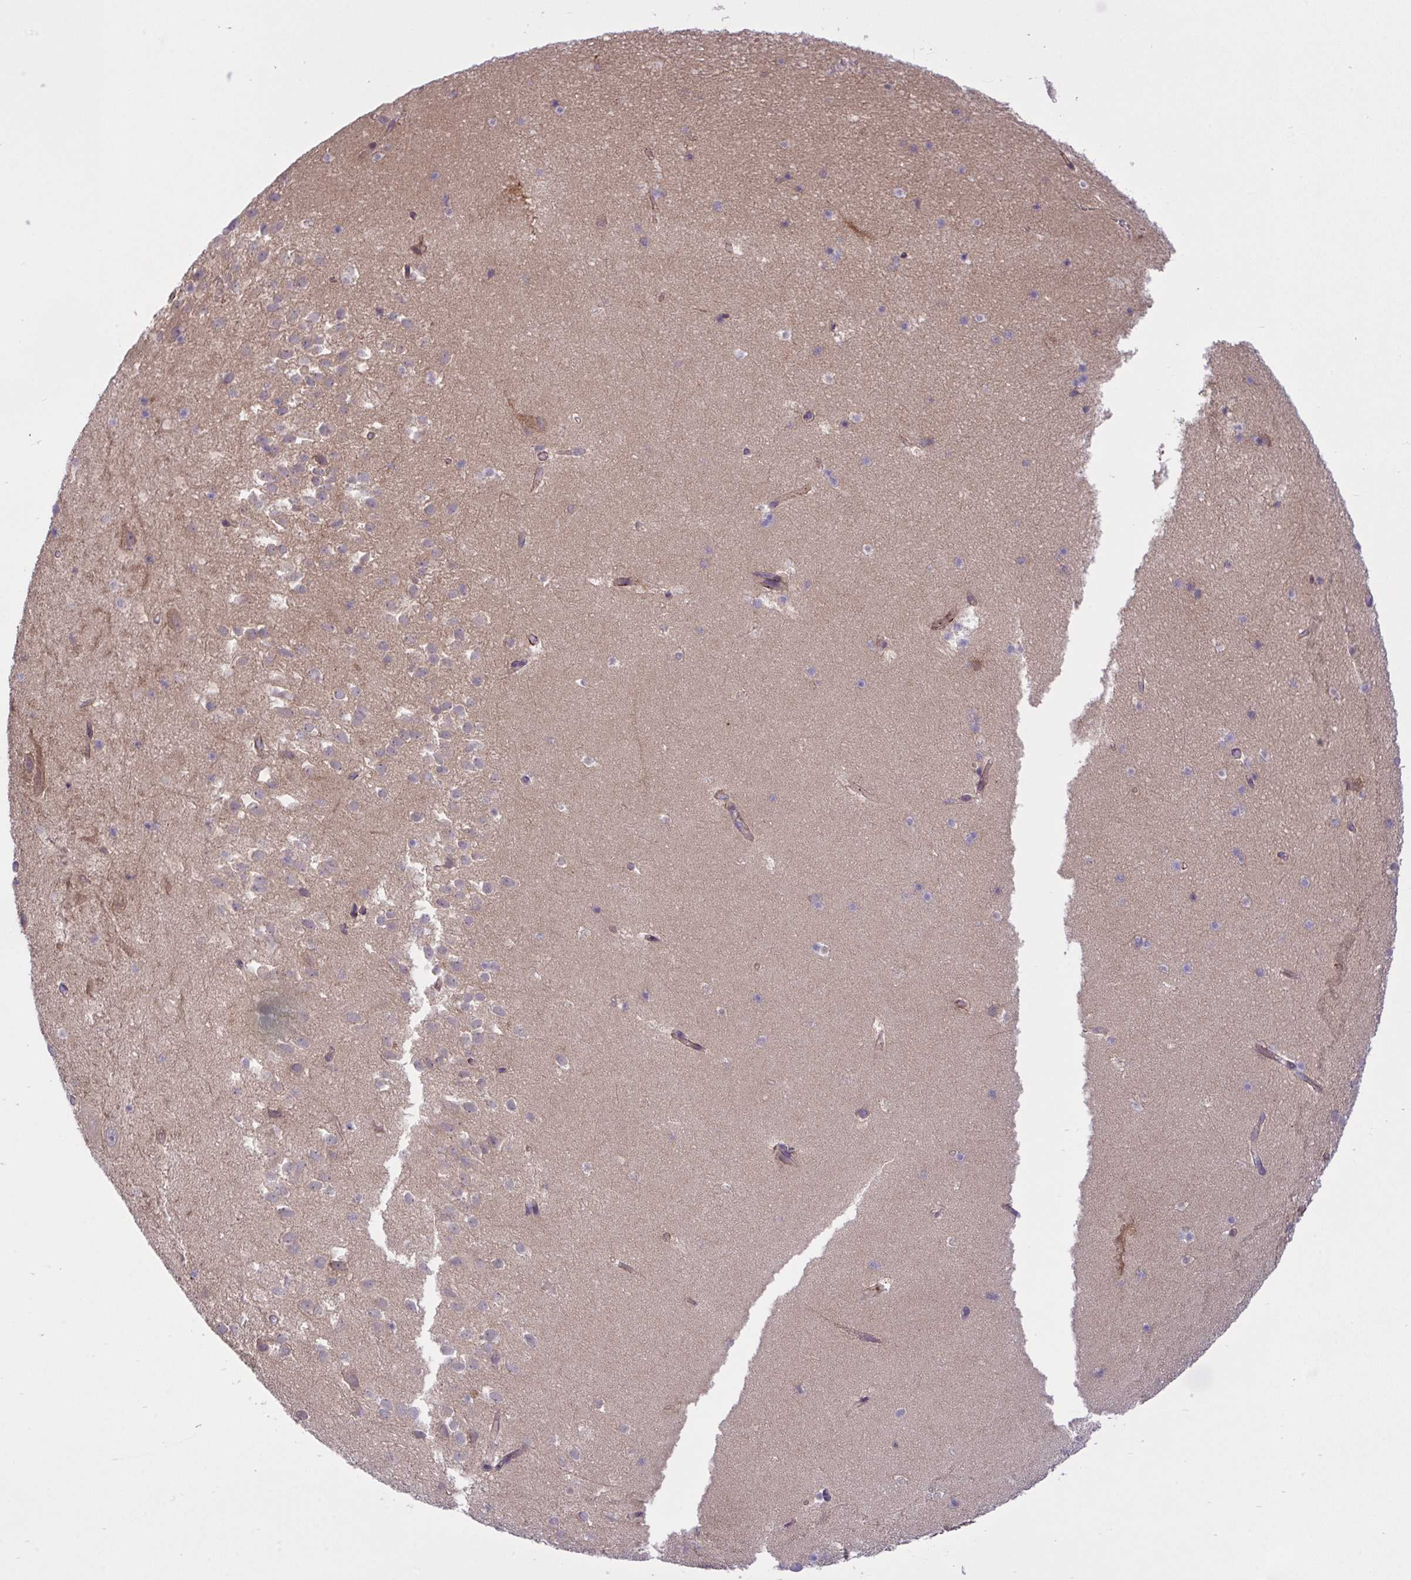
{"staining": {"intensity": "negative", "quantity": "none", "location": "none"}, "tissue": "hippocampus", "cell_type": "Glial cells", "image_type": "normal", "snomed": [{"axis": "morphology", "description": "Normal tissue, NOS"}, {"axis": "topography", "description": "Hippocampus"}], "caption": "Glial cells are negative for protein expression in normal human hippocampus. (DAB (3,3'-diaminobenzidine) IHC with hematoxylin counter stain).", "gene": "GRB14", "patient": {"sex": "male", "age": 26}}